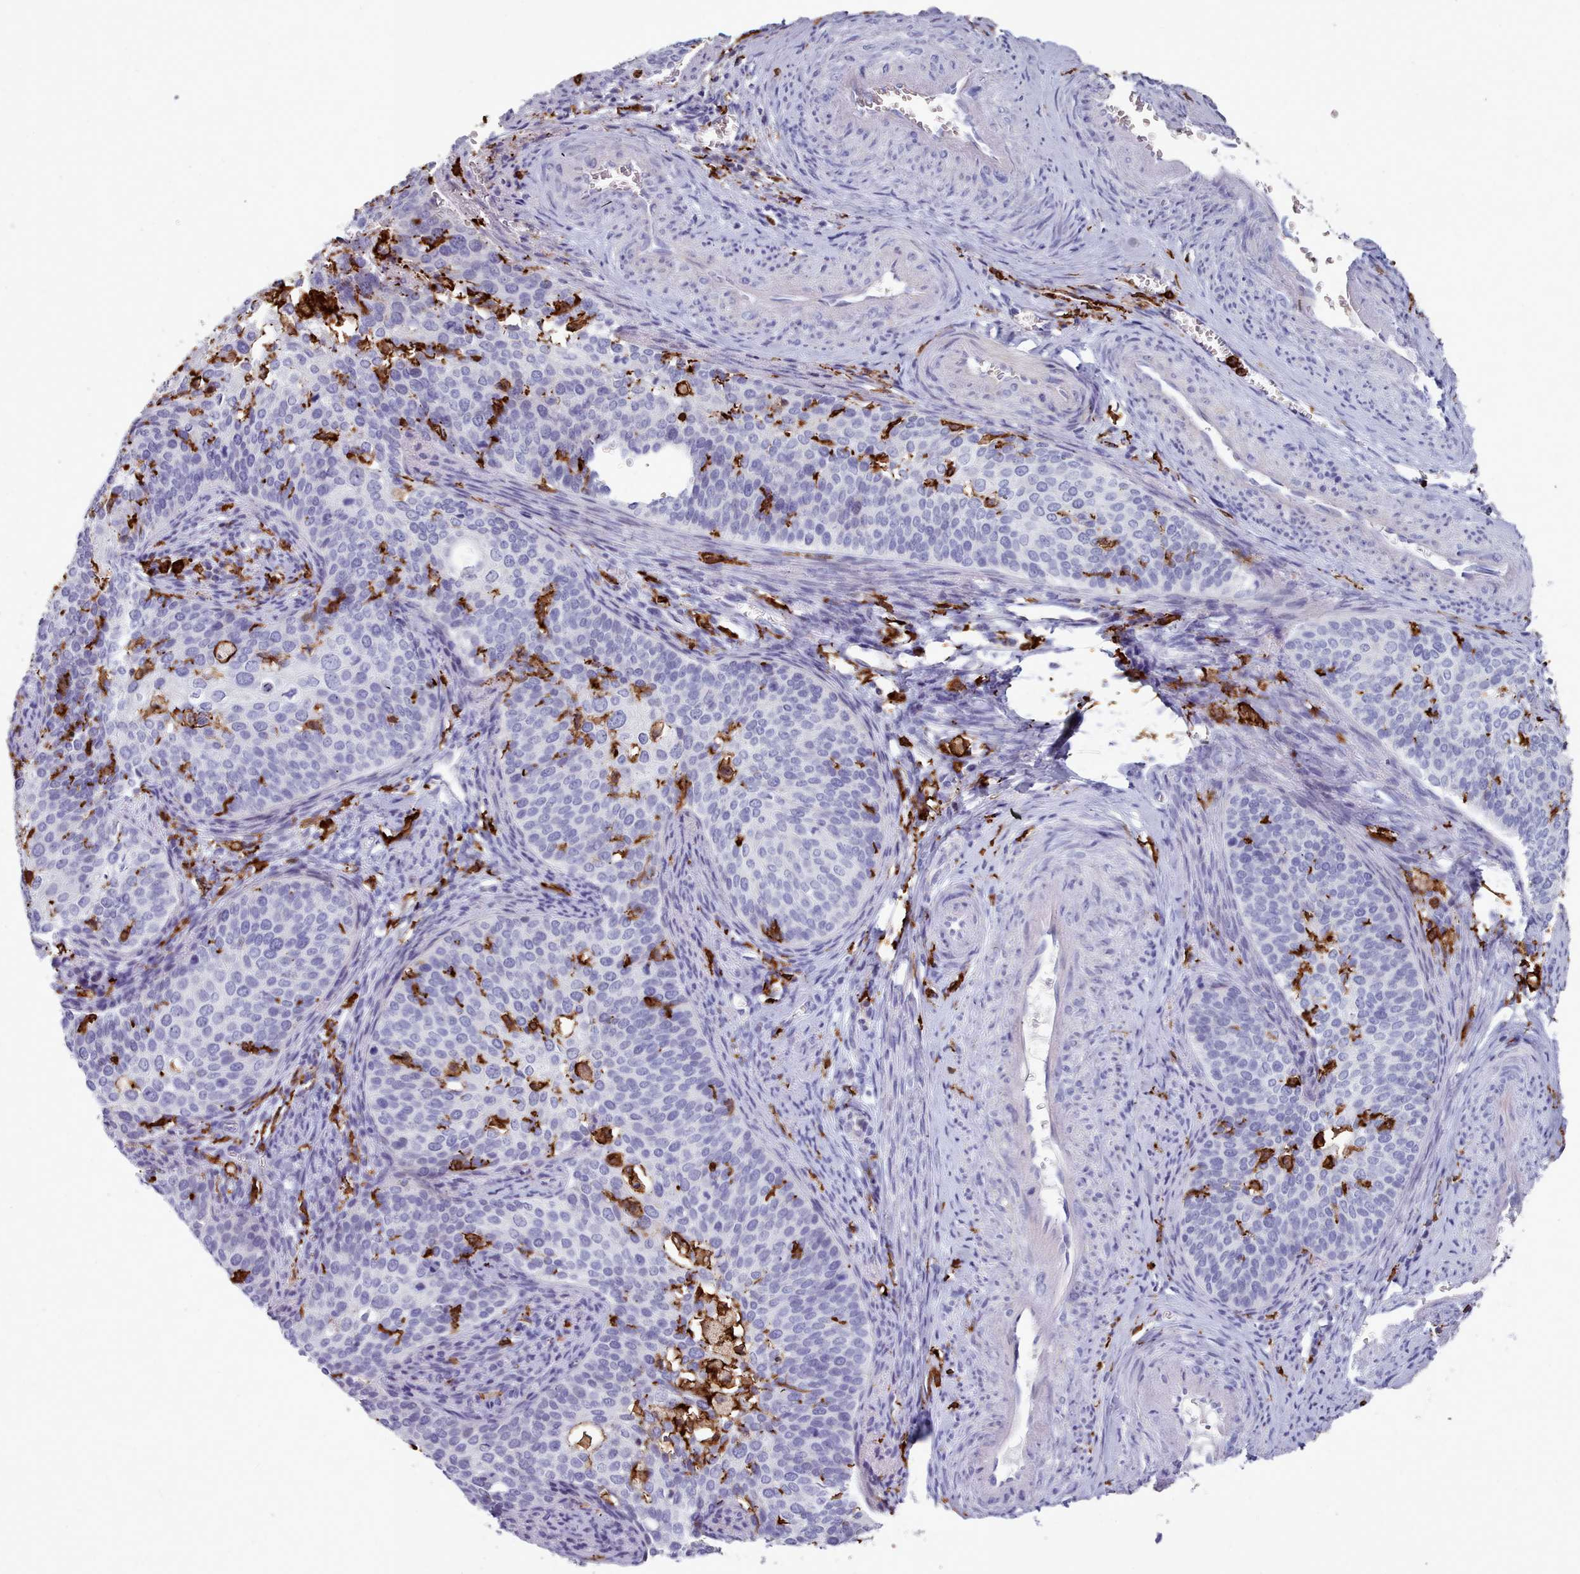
{"staining": {"intensity": "negative", "quantity": "none", "location": "none"}, "tissue": "cervical cancer", "cell_type": "Tumor cells", "image_type": "cancer", "snomed": [{"axis": "morphology", "description": "Squamous cell carcinoma, NOS"}, {"axis": "topography", "description": "Cervix"}], "caption": "This is an immunohistochemistry (IHC) histopathology image of squamous cell carcinoma (cervical). There is no staining in tumor cells.", "gene": "AIF1", "patient": {"sex": "female", "age": 44}}